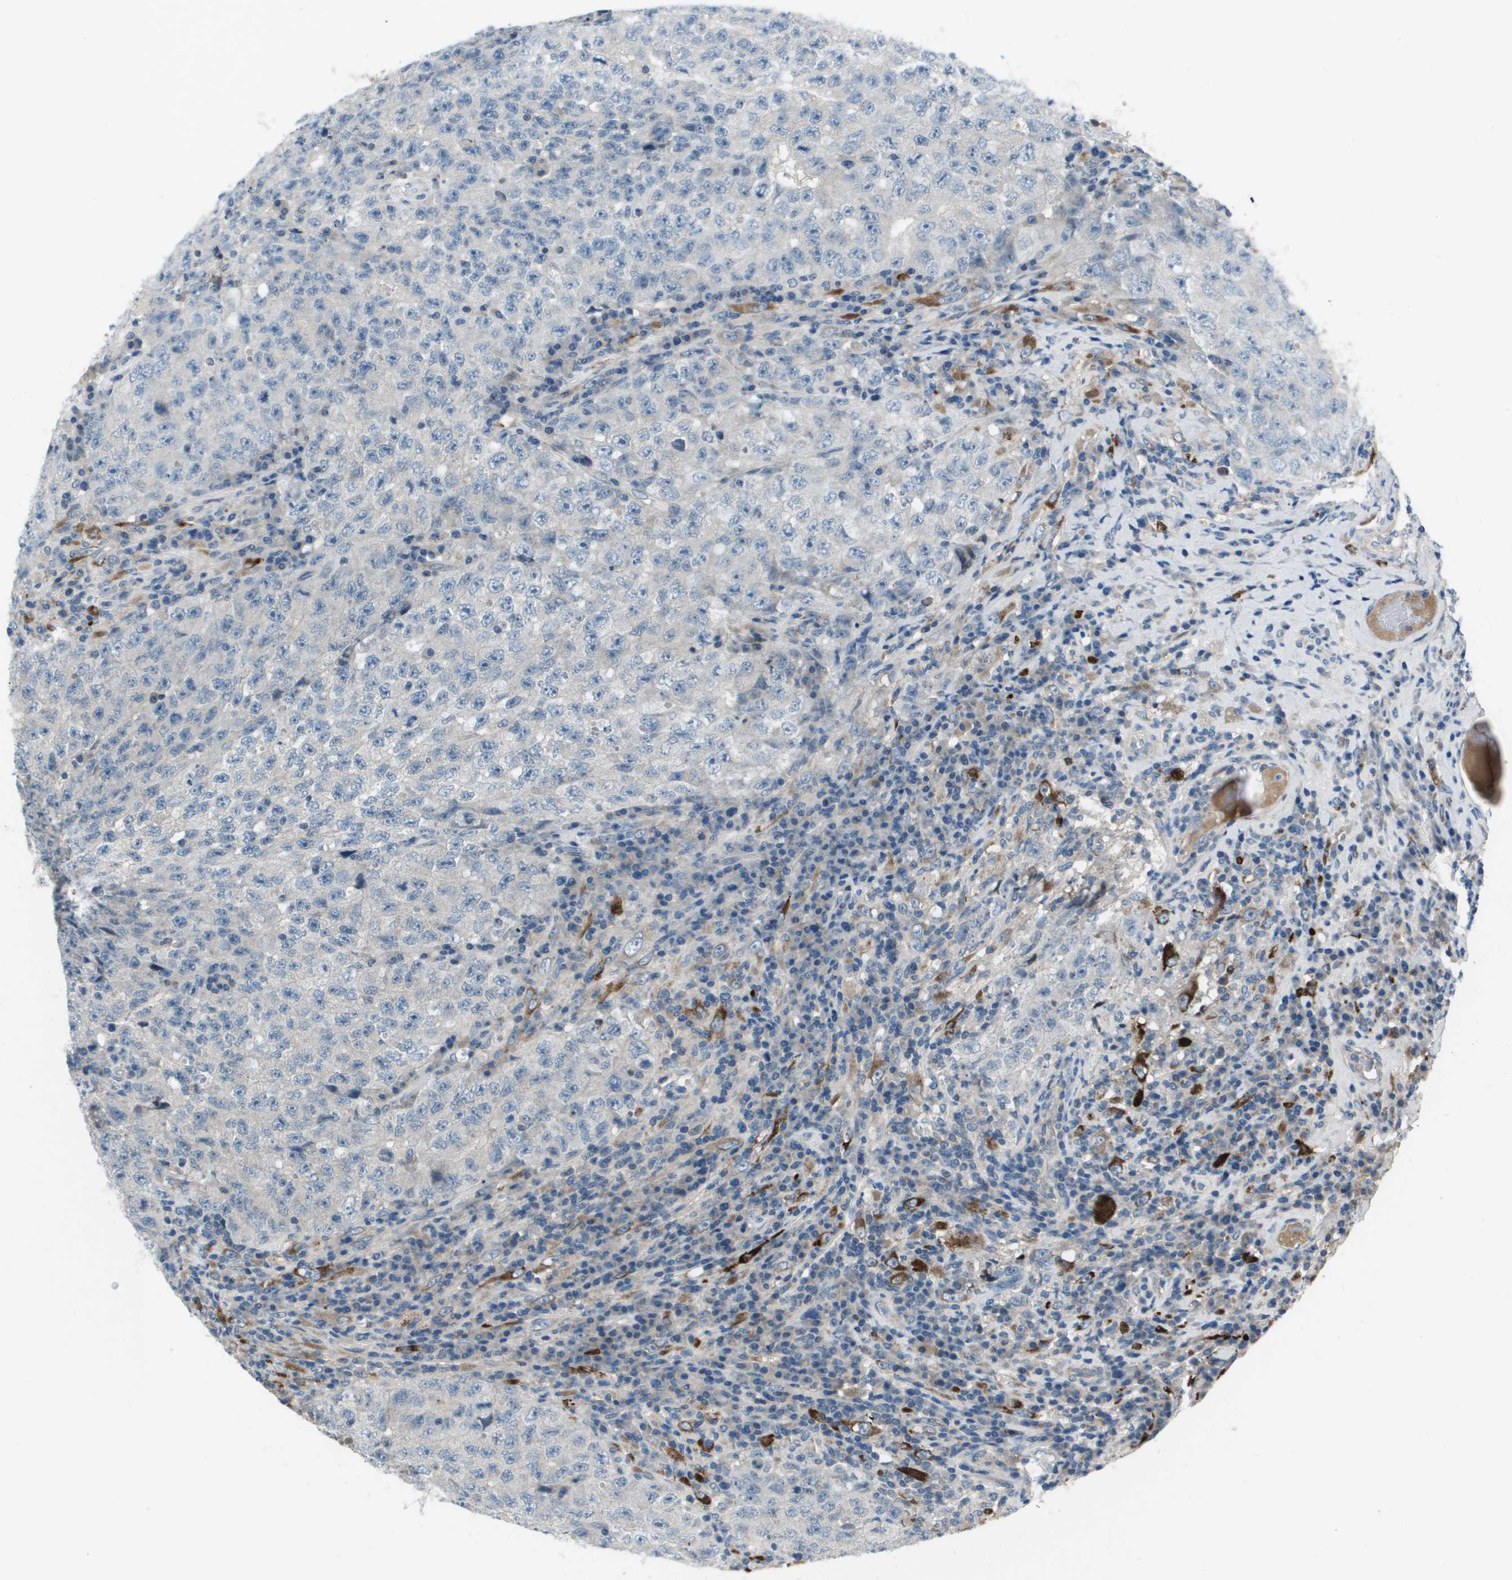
{"staining": {"intensity": "negative", "quantity": "none", "location": "none"}, "tissue": "testis cancer", "cell_type": "Tumor cells", "image_type": "cancer", "snomed": [{"axis": "morphology", "description": "Necrosis, NOS"}, {"axis": "morphology", "description": "Carcinoma, Embryonal, NOS"}, {"axis": "topography", "description": "Testis"}], "caption": "This is a histopathology image of immunohistochemistry staining of embryonal carcinoma (testis), which shows no expression in tumor cells.", "gene": "PCOLCE", "patient": {"sex": "male", "age": 19}}